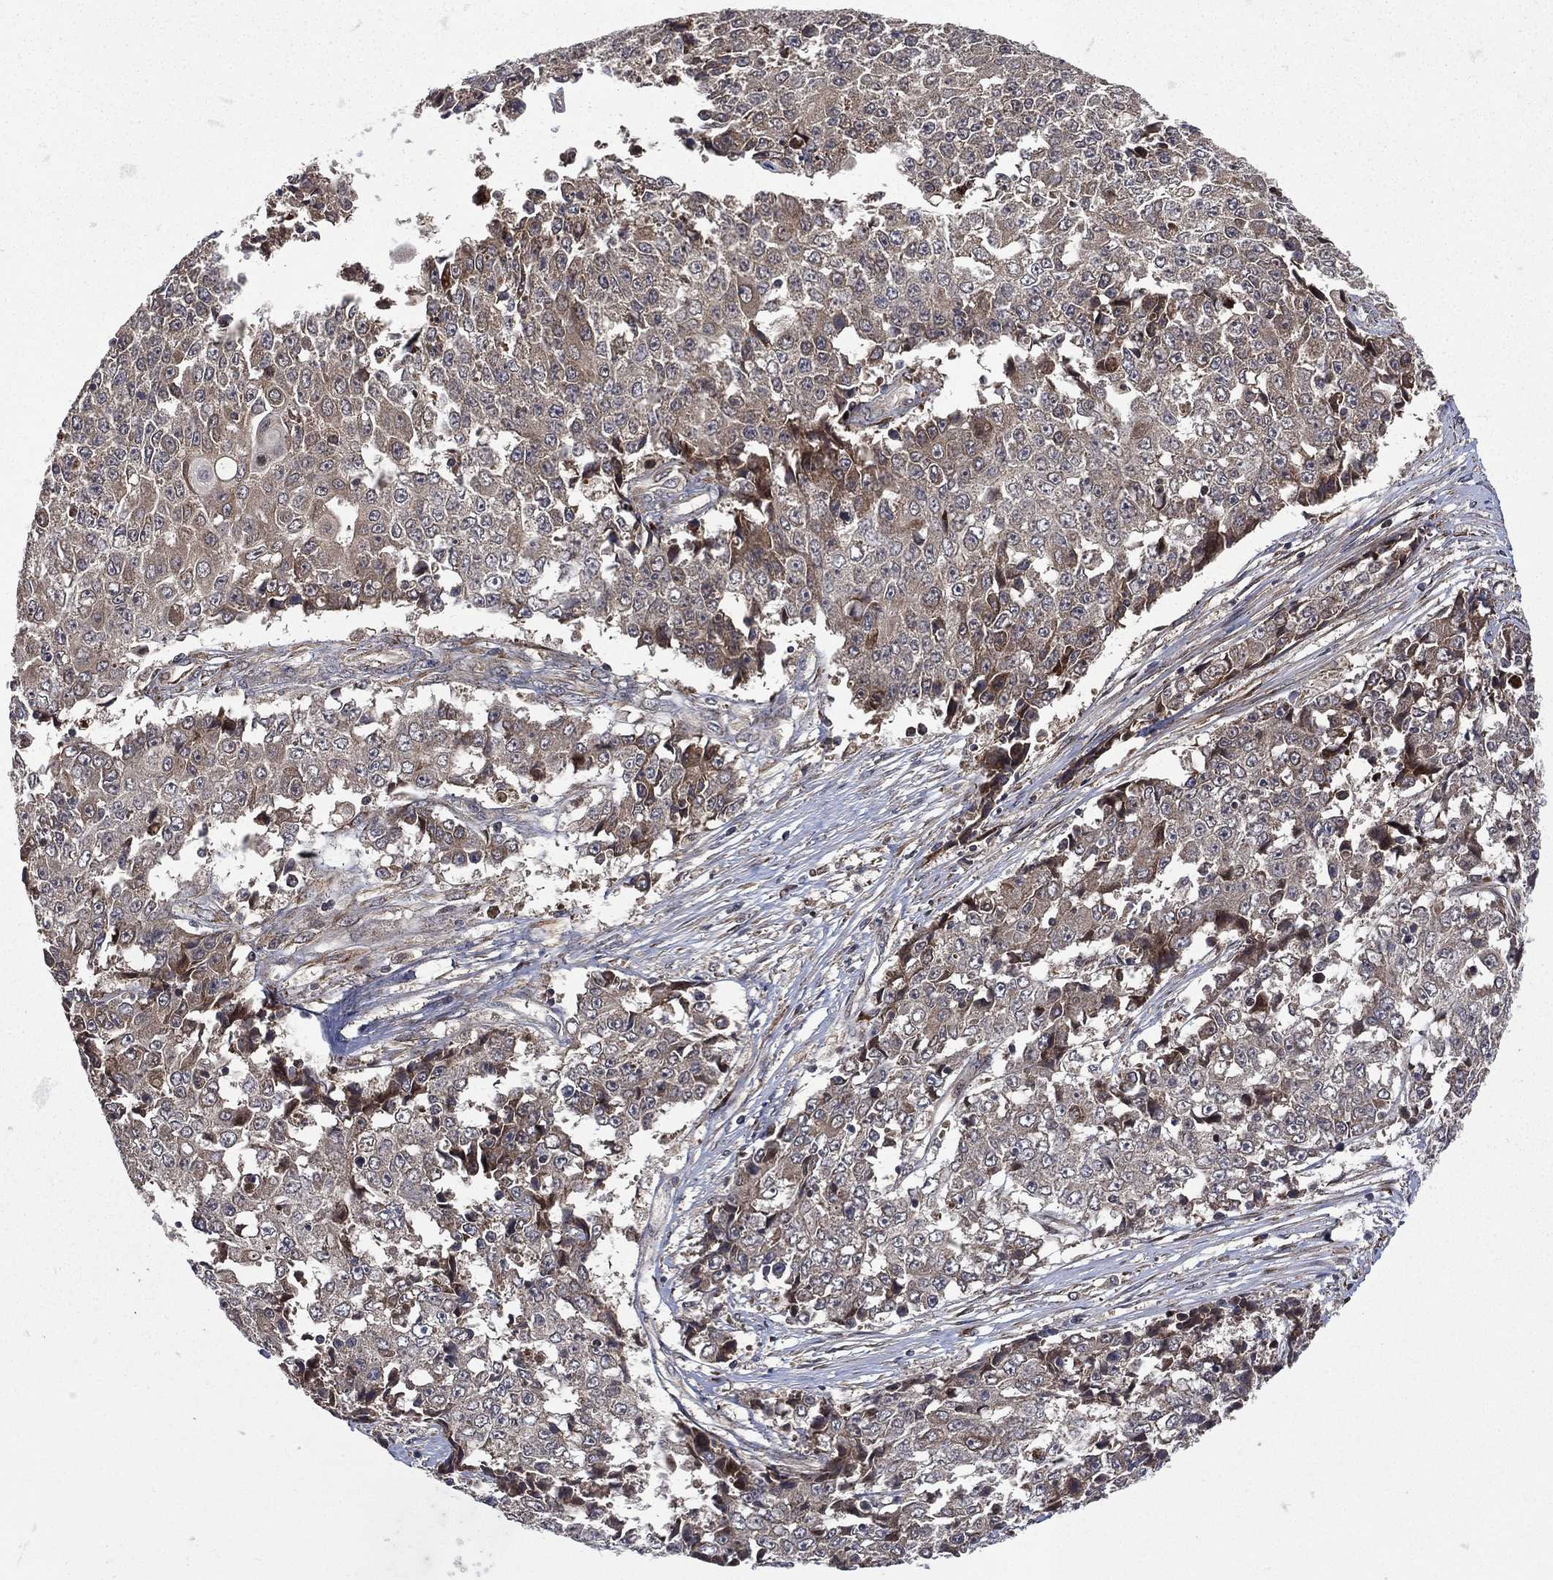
{"staining": {"intensity": "moderate", "quantity": "25%-75%", "location": "cytoplasmic/membranous"}, "tissue": "ovarian cancer", "cell_type": "Tumor cells", "image_type": "cancer", "snomed": [{"axis": "morphology", "description": "Carcinoma, endometroid"}, {"axis": "topography", "description": "Ovary"}], "caption": "Immunohistochemistry of ovarian cancer shows medium levels of moderate cytoplasmic/membranous expression in about 25%-75% of tumor cells. (DAB (3,3'-diaminobenzidine) = brown stain, brightfield microscopy at high magnification).", "gene": "RAB11FIP4", "patient": {"sex": "female", "age": 42}}